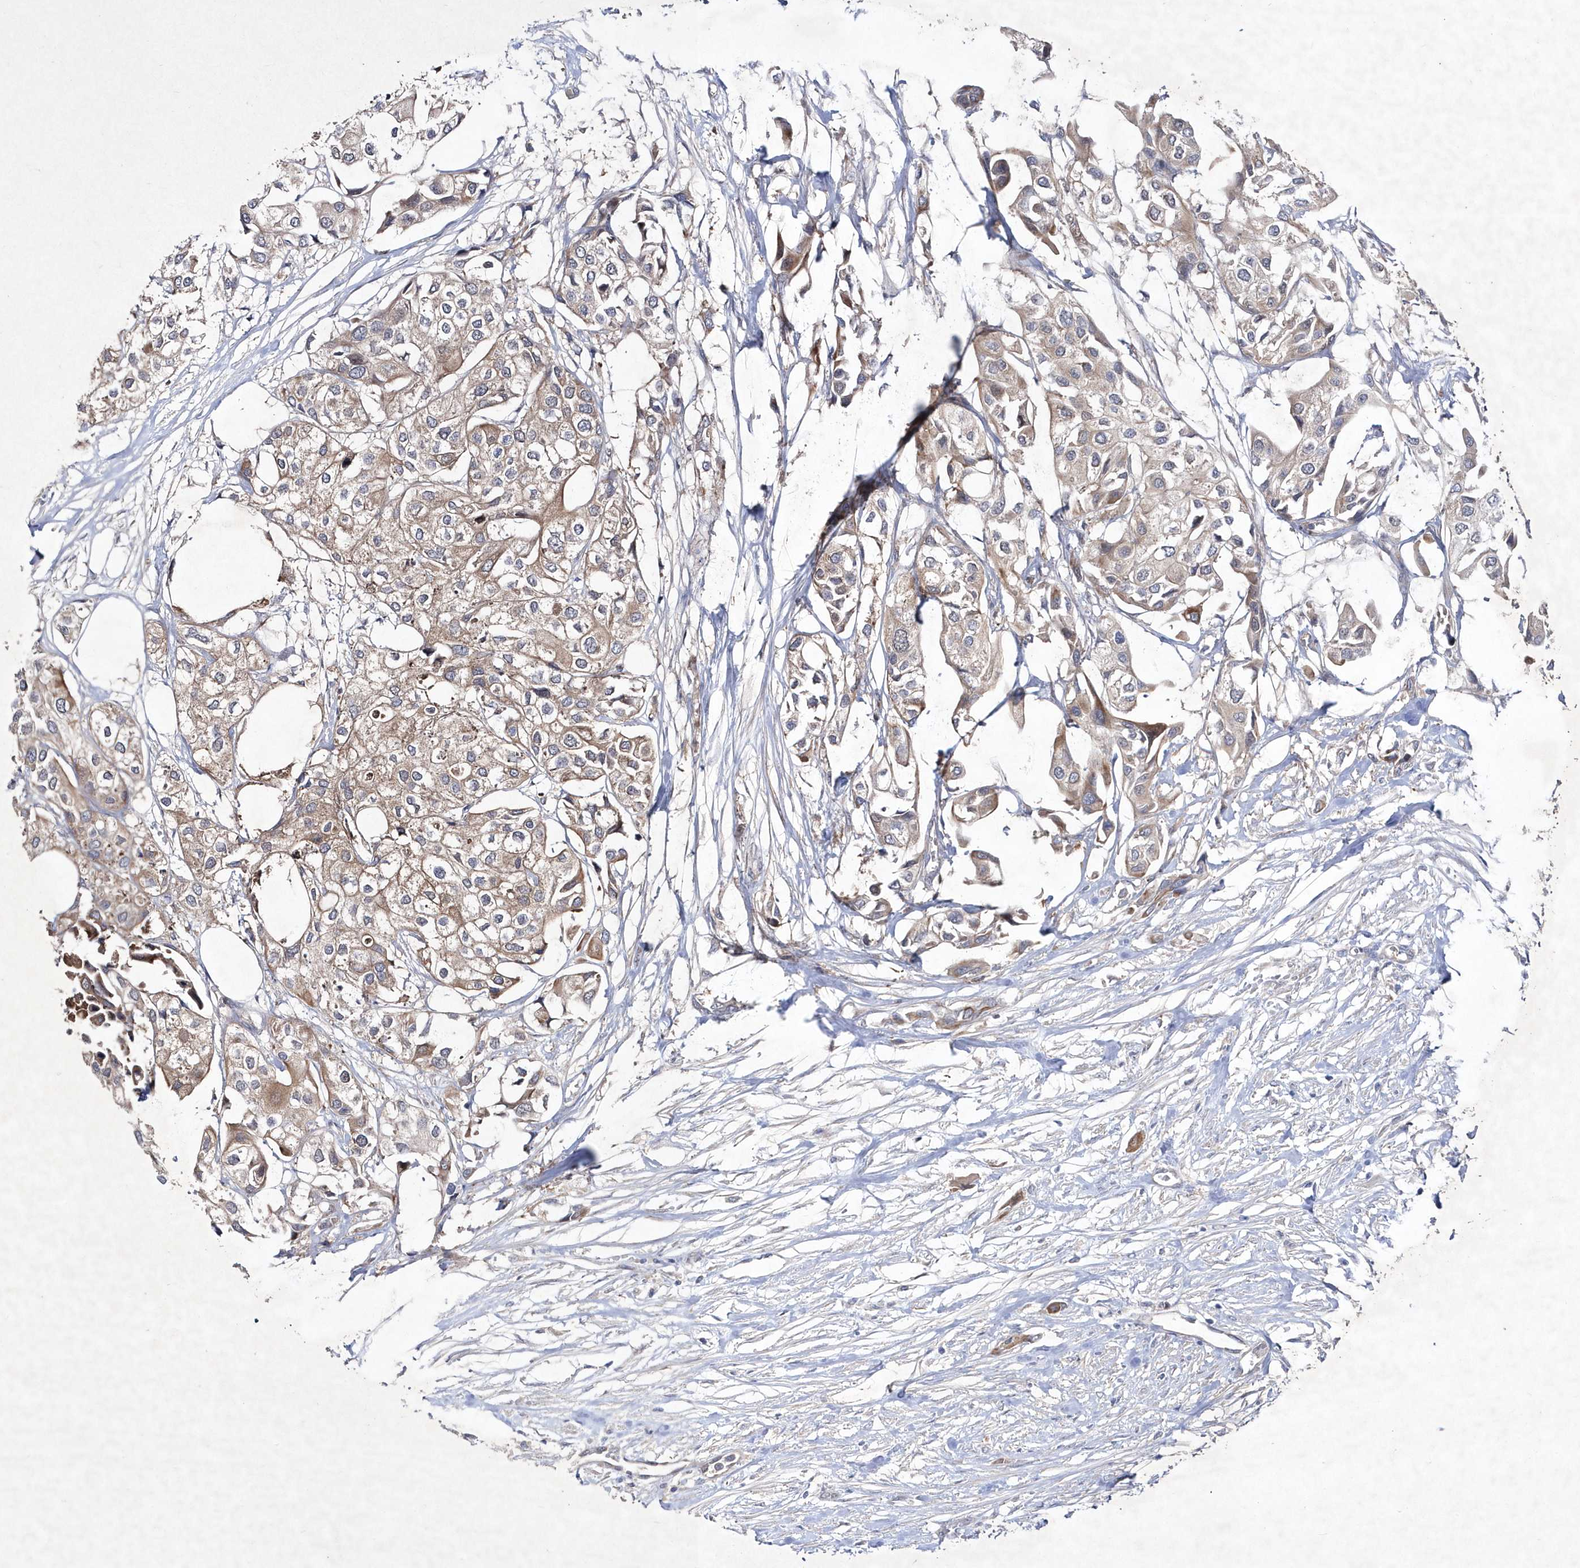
{"staining": {"intensity": "weak", "quantity": ">75%", "location": "cytoplasmic/membranous"}, "tissue": "urothelial cancer", "cell_type": "Tumor cells", "image_type": "cancer", "snomed": [{"axis": "morphology", "description": "Urothelial carcinoma, High grade"}, {"axis": "topography", "description": "Urinary bladder"}], "caption": "Immunohistochemistry (IHC) photomicrograph of neoplastic tissue: high-grade urothelial carcinoma stained using immunohistochemistry (IHC) shows low levels of weak protein expression localized specifically in the cytoplasmic/membranous of tumor cells, appearing as a cytoplasmic/membranous brown color.", "gene": "DSPP", "patient": {"sex": "male", "age": 64}}